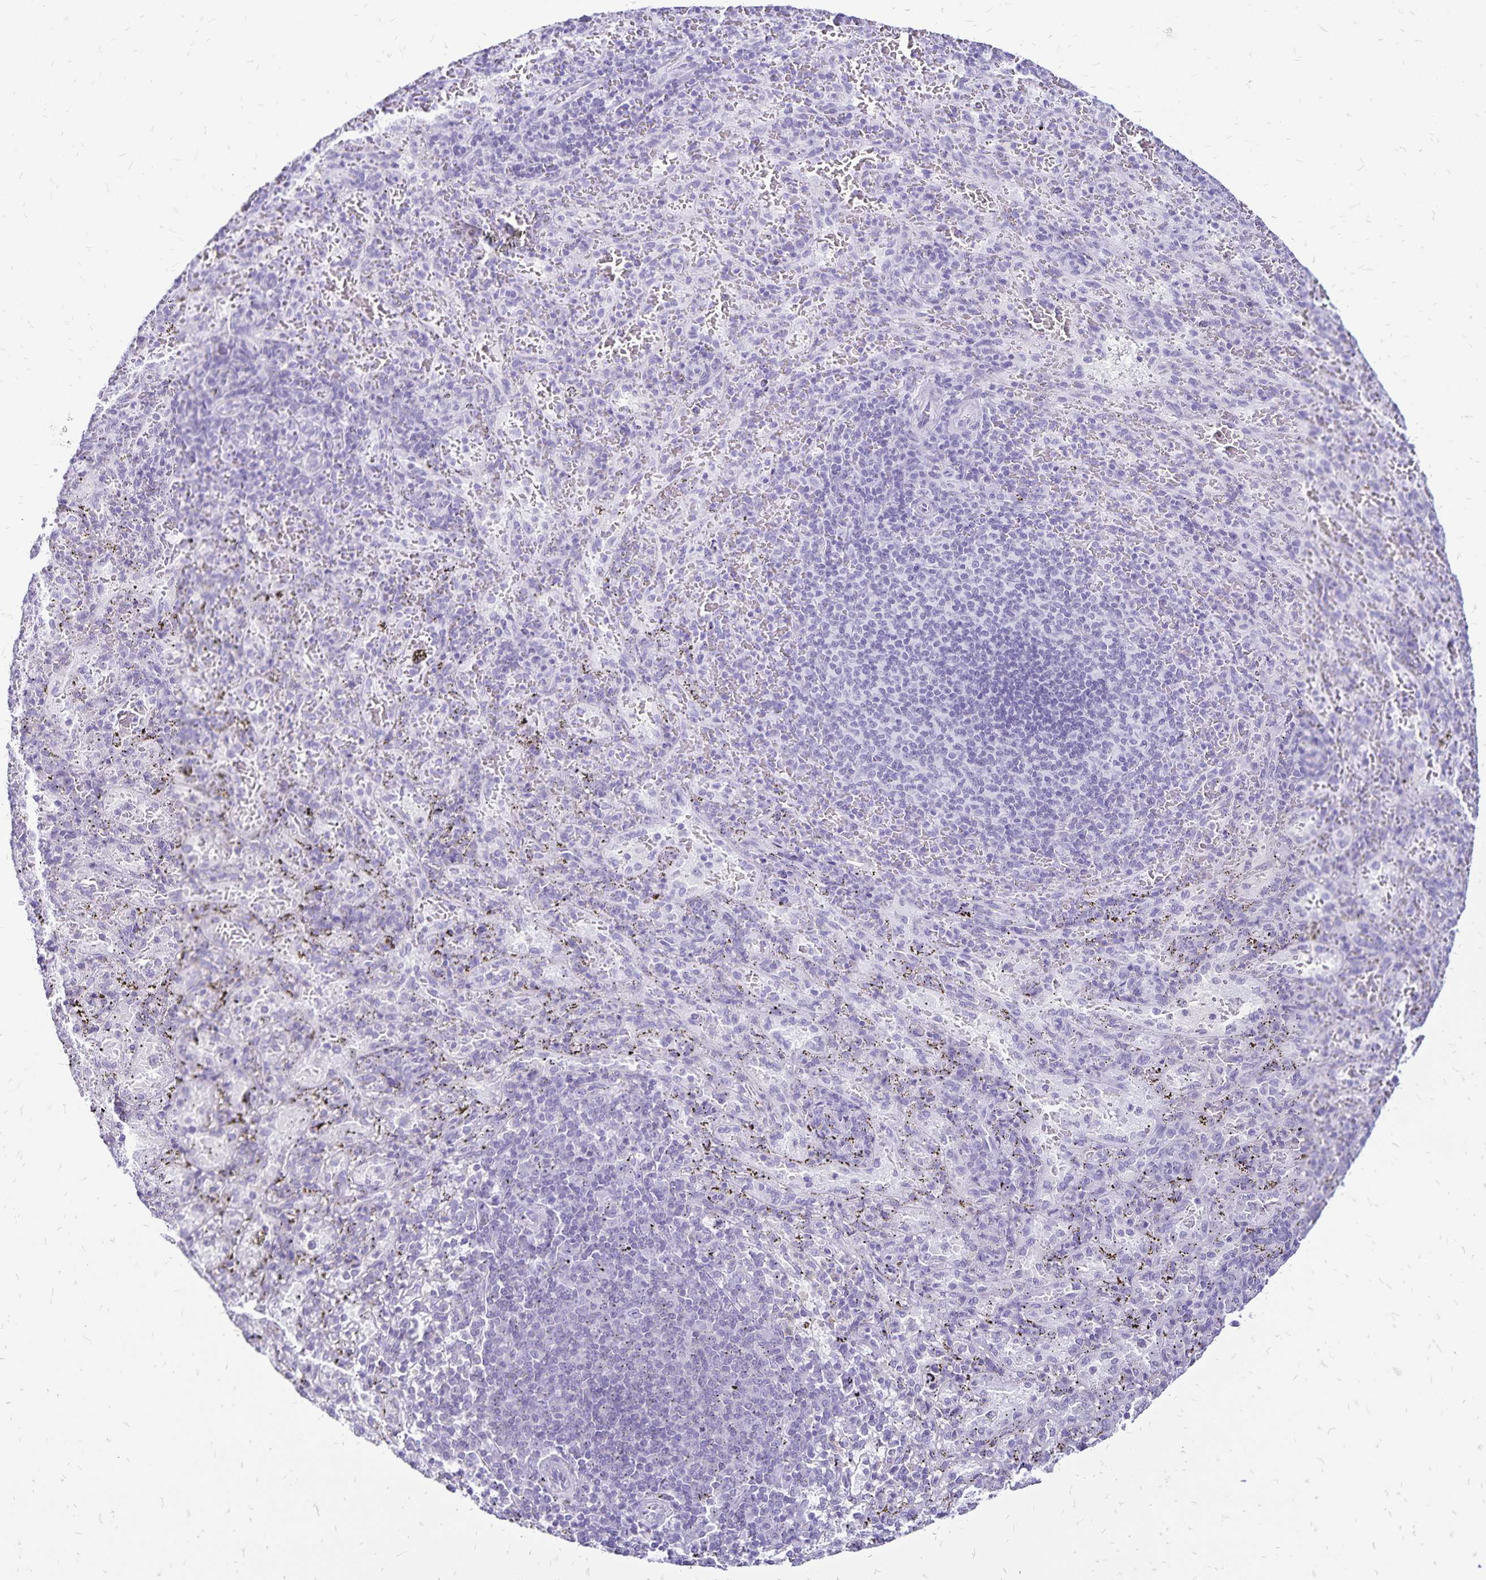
{"staining": {"intensity": "negative", "quantity": "none", "location": "none"}, "tissue": "spleen", "cell_type": "Cells in red pulp", "image_type": "normal", "snomed": [{"axis": "morphology", "description": "Normal tissue, NOS"}, {"axis": "topography", "description": "Spleen"}], "caption": "Immunohistochemistry of normal spleen displays no staining in cells in red pulp.", "gene": "LIN28B", "patient": {"sex": "male", "age": 57}}